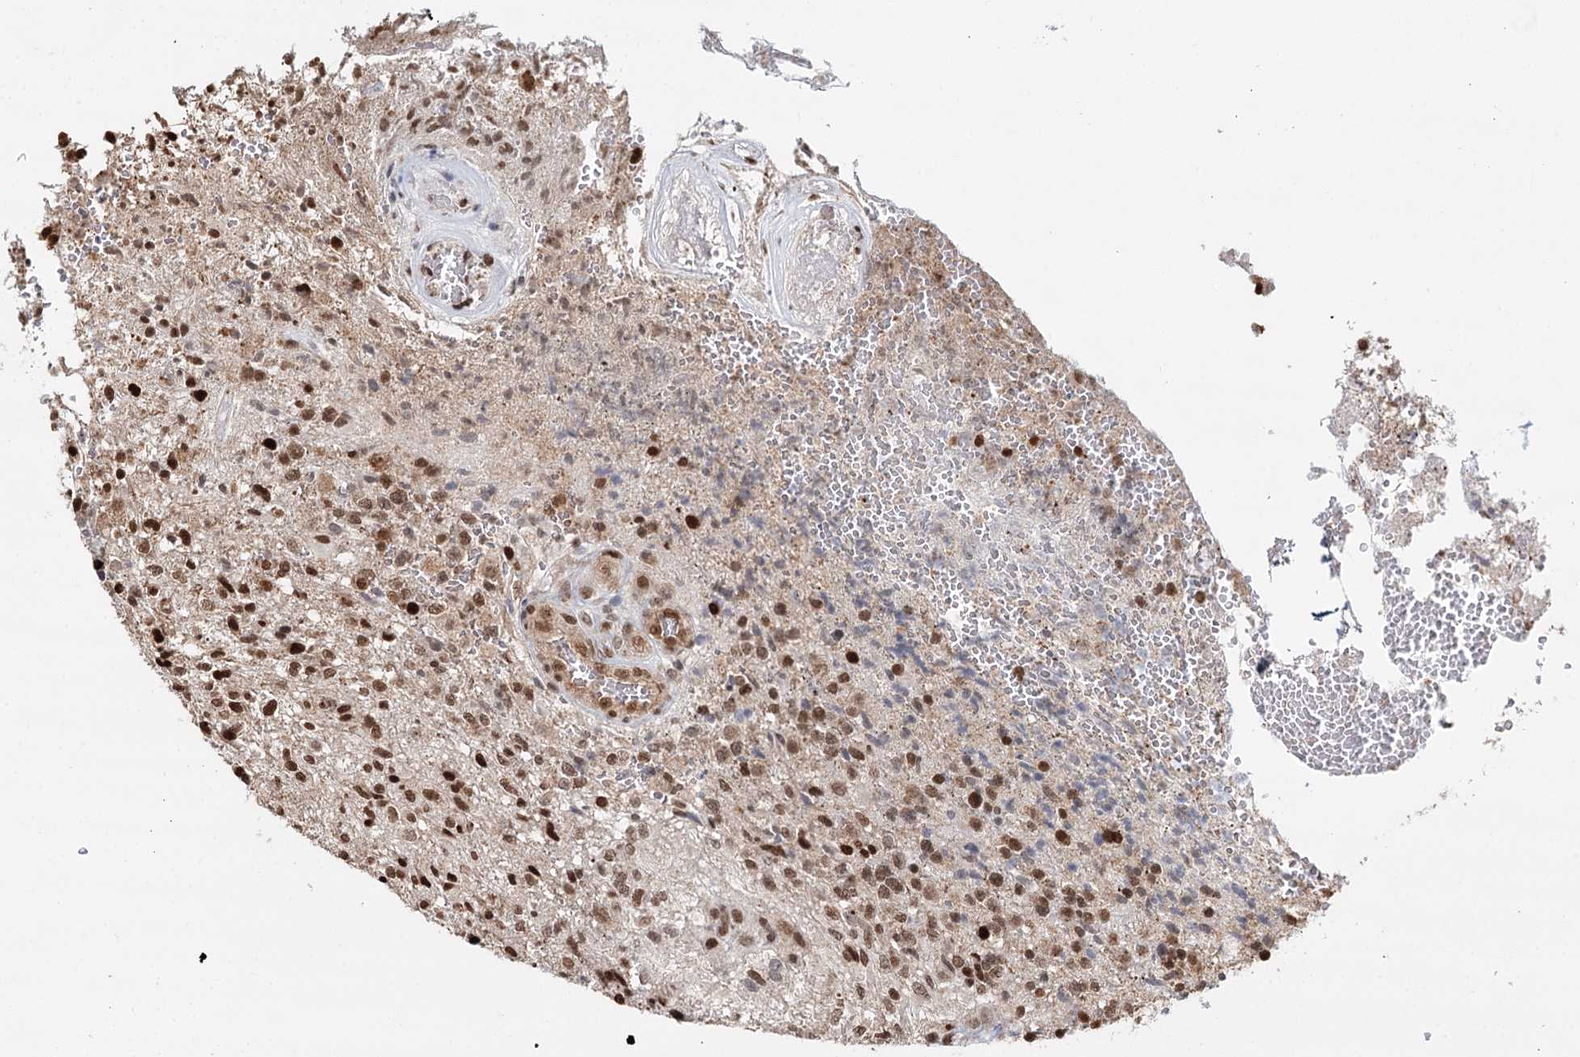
{"staining": {"intensity": "moderate", "quantity": ">75%", "location": "nuclear"}, "tissue": "glioma", "cell_type": "Tumor cells", "image_type": "cancer", "snomed": [{"axis": "morphology", "description": "Glioma, malignant, High grade"}, {"axis": "topography", "description": "Brain"}], "caption": "Glioma stained with a brown dye shows moderate nuclear positive positivity in approximately >75% of tumor cells.", "gene": "RPS27A", "patient": {"sex": "male", "age": 56}}